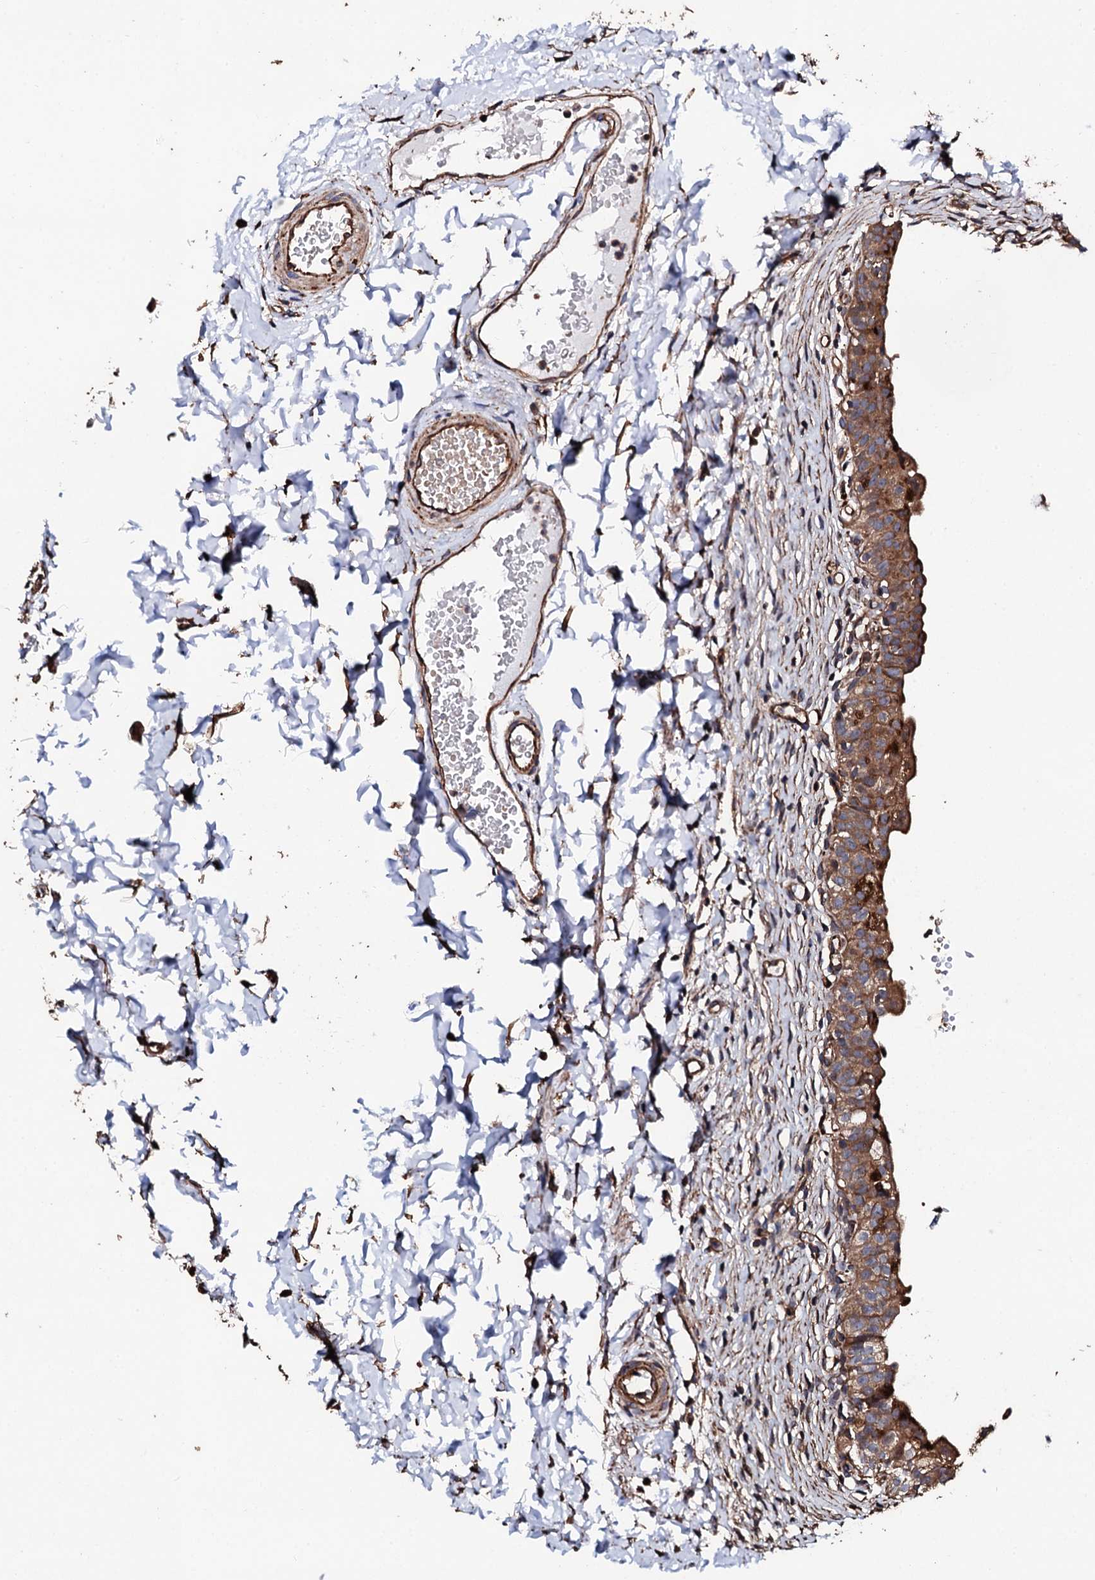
{"staining": {"intensity": "moderate", "quantity": ">75%", "location": "cytoplasmic/membranous"}, "tissue": "urinary bladder", "cell_type": "Urothelial cells", "image_type": "normal", "snomed": [{"axis": "morphology", "description": "Normal tissue, NOS"}, {"axis": "topography", "description": "Urinary bladder"}], "caption": "A medium amount of moderate cytoplasmic/membranous positivity is identified in about >75% of urothelial cells in benign urinary bladder. The staining was performed using DAB, with brown indicating positive protein expression. Nuclei are stained blue with hematoxylin.", "gene": "CKAP5", "patient": {"sex": "male", "age": 55}}